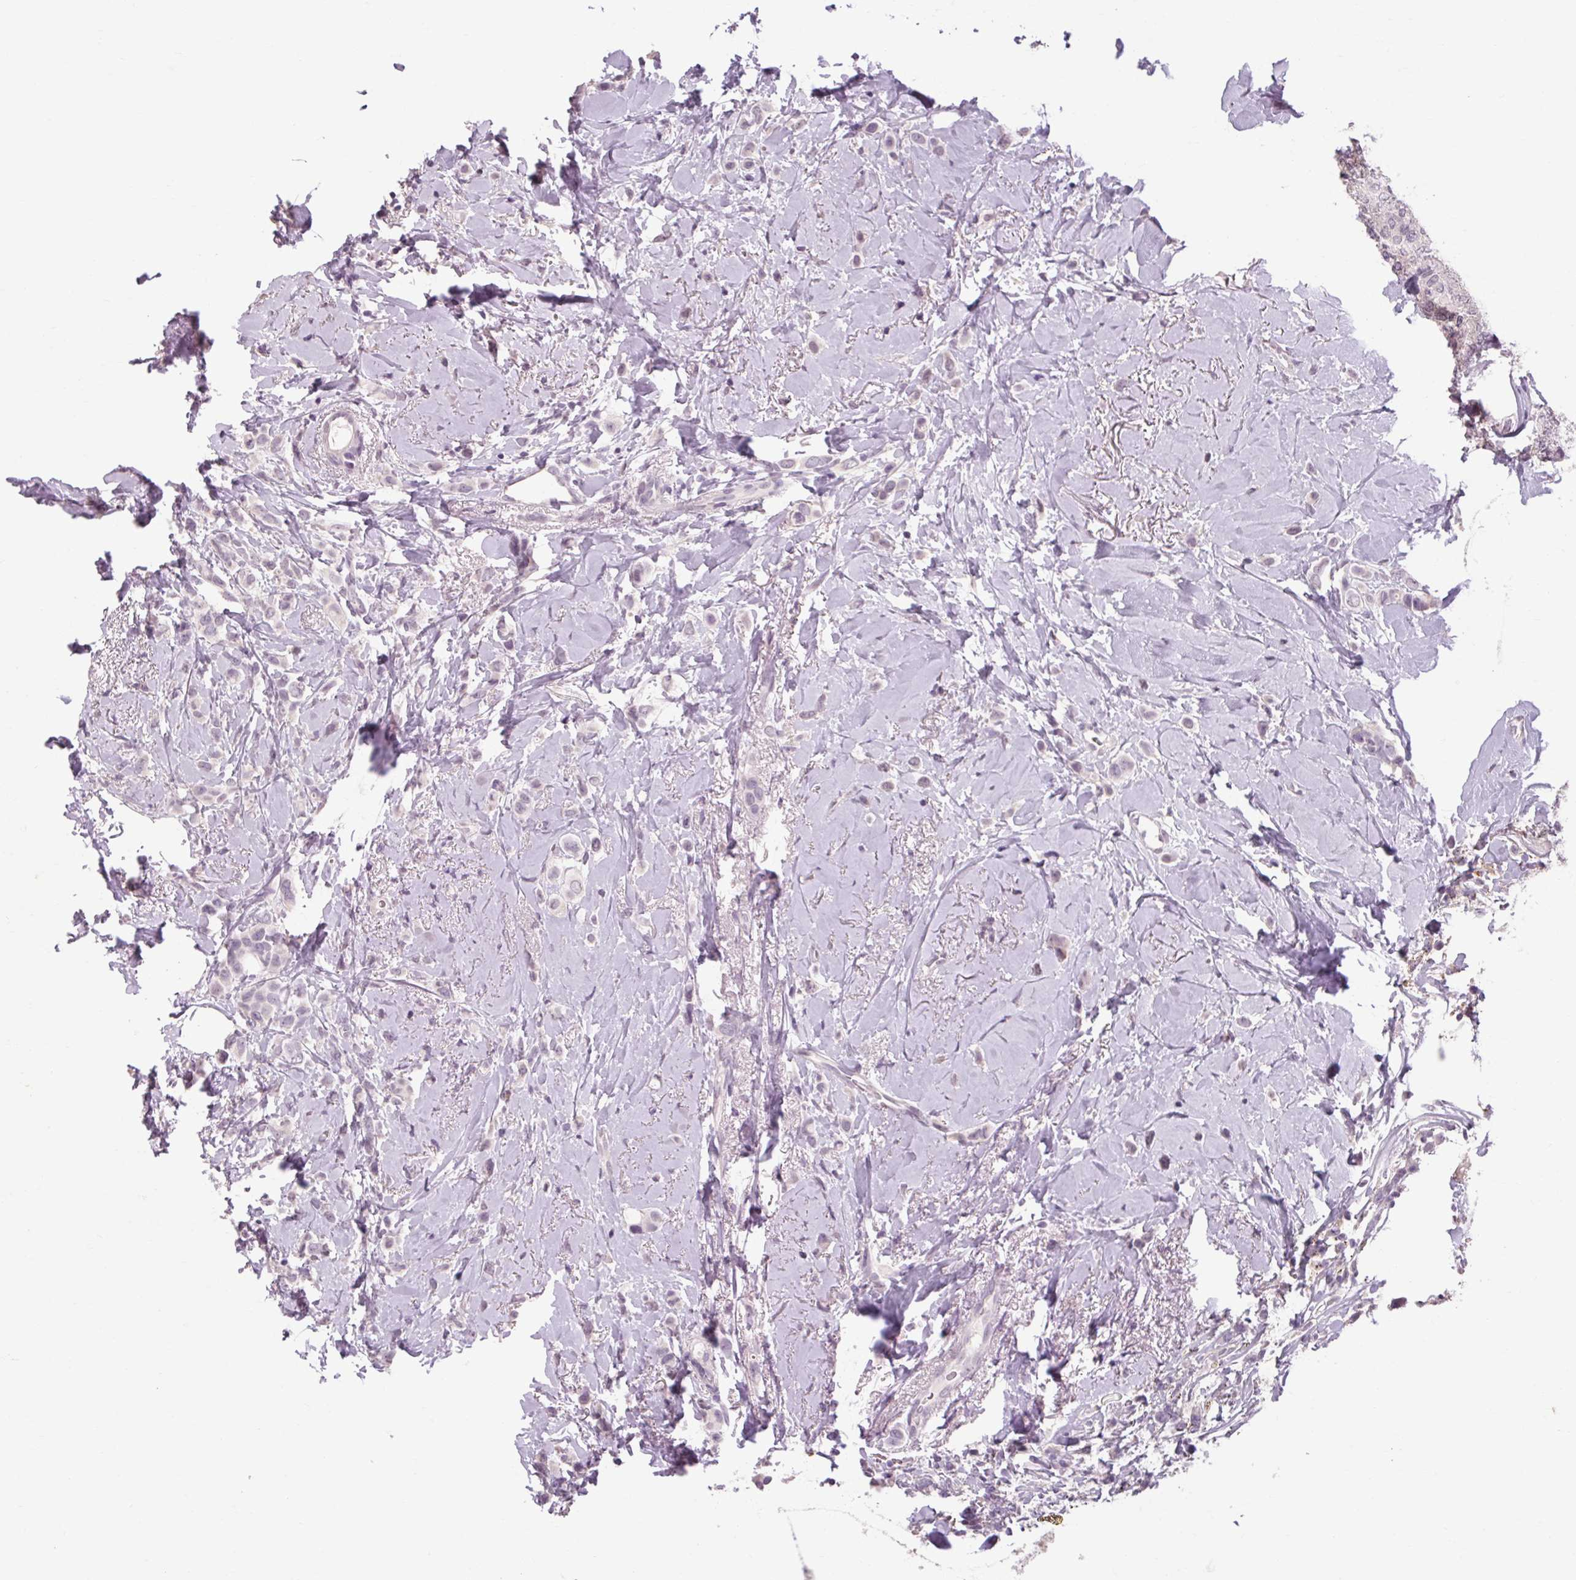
{"staining": {"intensity": "negative", "quantity": "none", "location": "none"}, "tissue": "breast cancer", "cell_type": "Tumor cells", "image_type": "cancer", "snomed": [{"axis": "morphology", "description": "Lobular carcinoma"}, {"axis": "topography", "description": "Breast"}], "caption": "IHC histopathology image of neoplastic tissue: human breast lobular carcinoma stained with DAB (3,3'-diaminobenzidine) demonstrates no significant protein expression in tumor cells.", "gene": "POMC", "patient": {"sex": "female", "age": 66}}